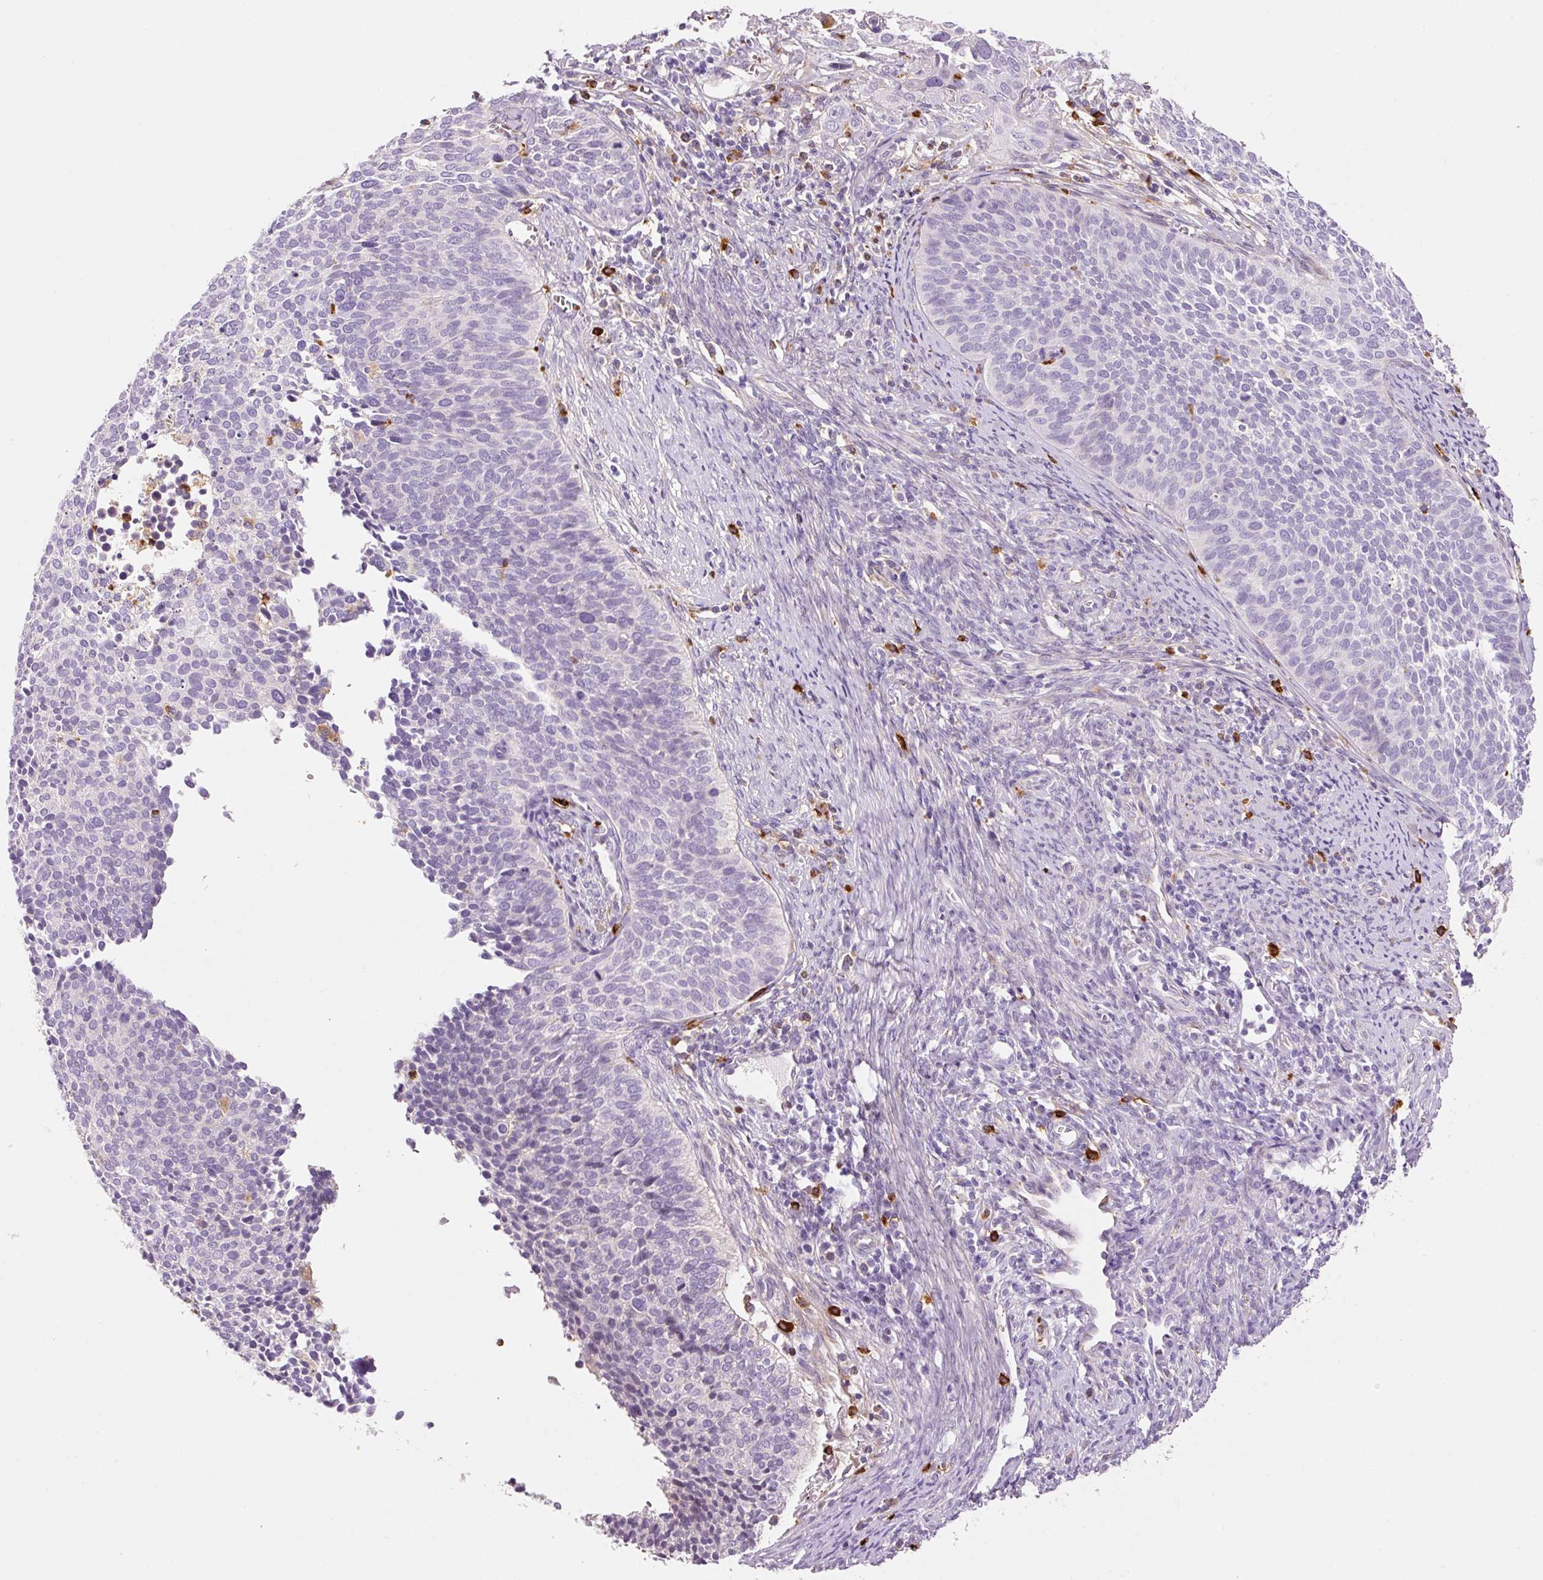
{"staining": {"intensity": "negative", "quantity": "none", "location": "none"}, "tissue": "cervical cancer", "cell_type": "Tumor cells", "image_type": "cancer", "snomed": [{"axis": "morphology", "description": "Squamous cell carcinoma, NOS"}, {"axis": "topography", "description": "Cervix"}], "caption": "Immunohistochemical staining of human cervical cancer demonstrates no significant expression in tumor cells. (DAB (3,3'-diaminobenzidine) IHC with hematoxylin counter stain).", "gene": "TMC8", "patient": {"sex": "female", "age": 34}}